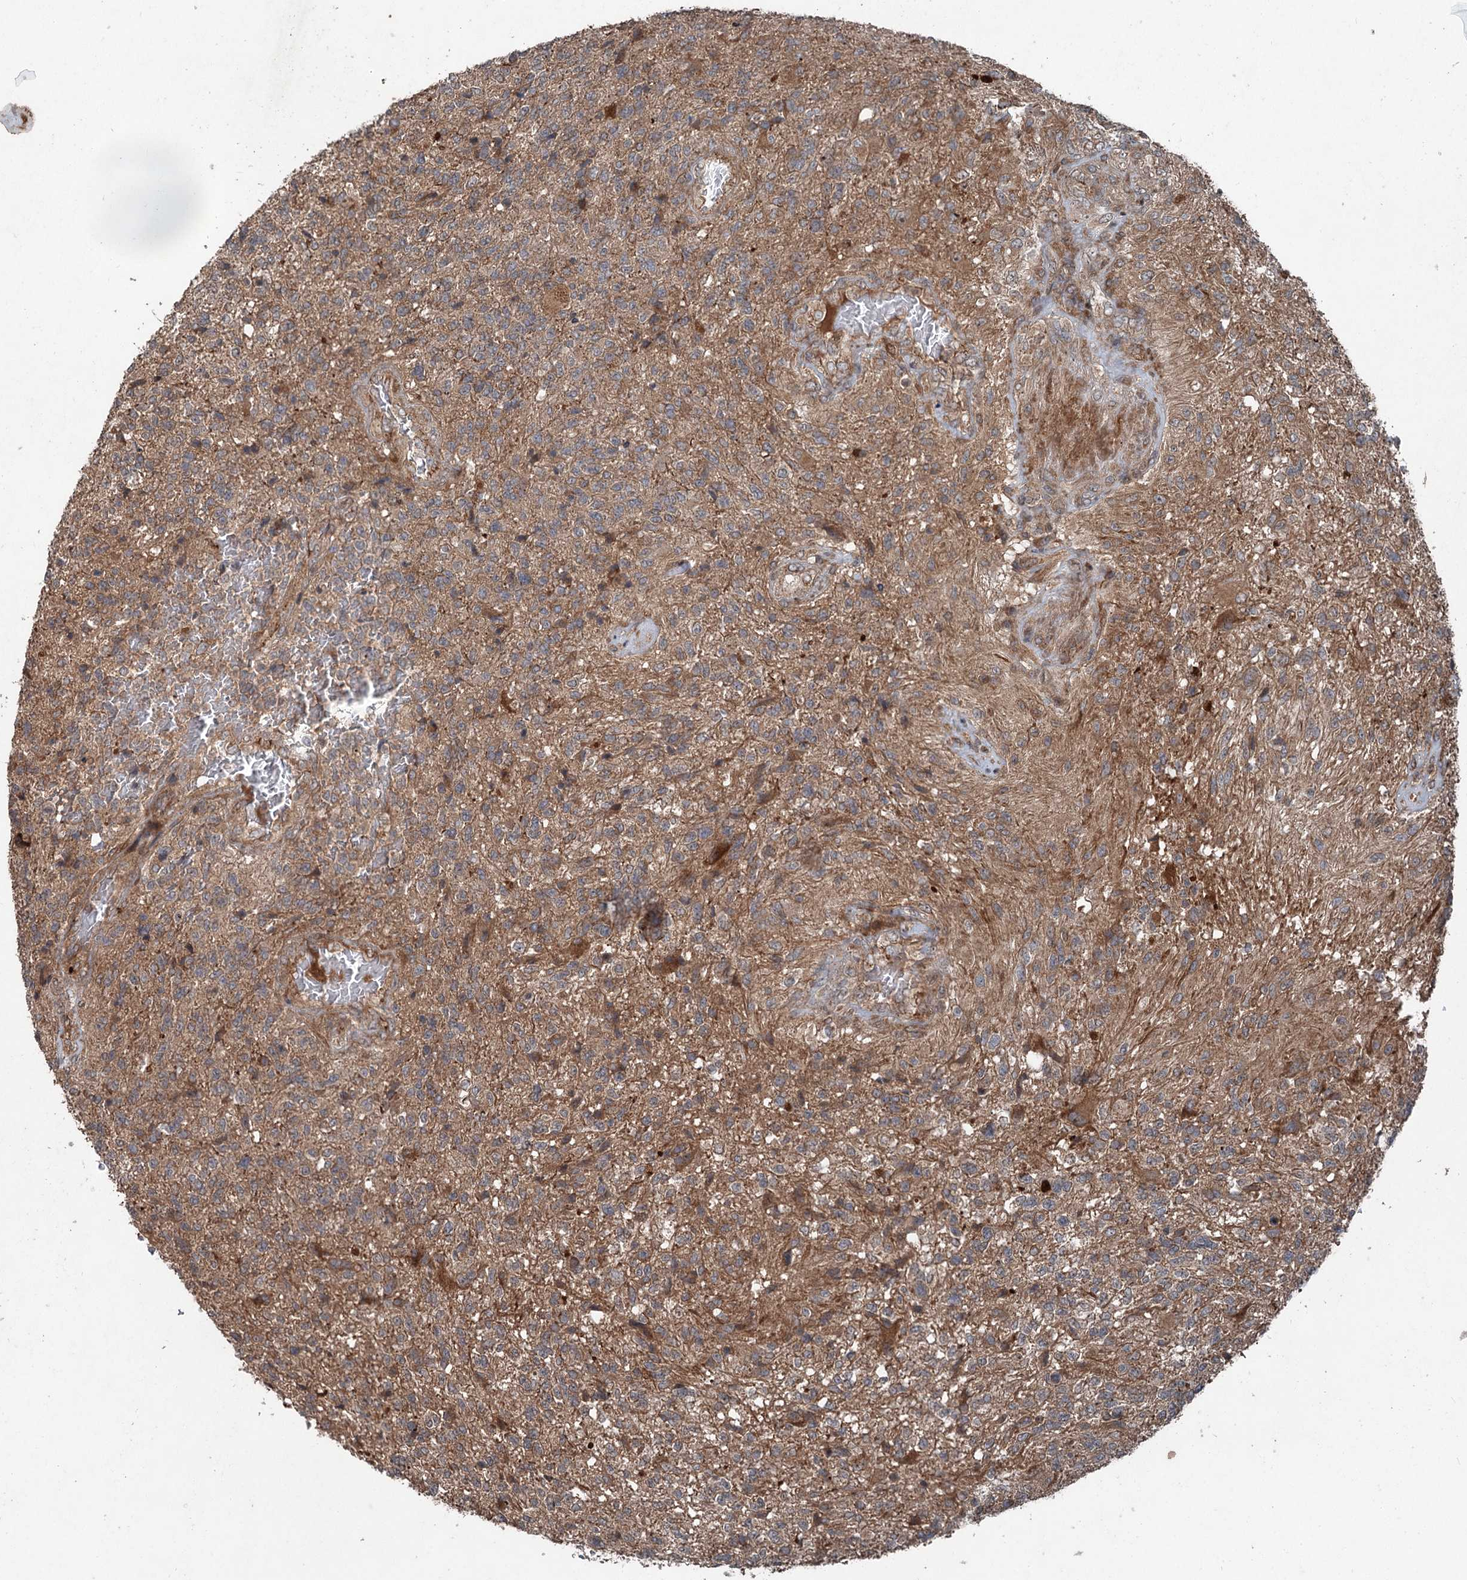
{"staining": {"intensity": "weak", "quantity": "25%-75%", "location": "cytoplasmic/membranous"}, "tissue": "glioma", "cell_type": "Tumor cells", "image_type": "cancer", "snomed": [{"axis": "morphology", "description": "Glioma, malignant, High grade"}, {"axis": "topography", "description": "Brain"}], "caption": "Protein analysis of glioma tissue reveals weak cytoplasmic/membranous expression in about 25%-75% of tumor cells.", "gene": "ALAS1", "patient": {"sex": "male", "age": 56}}